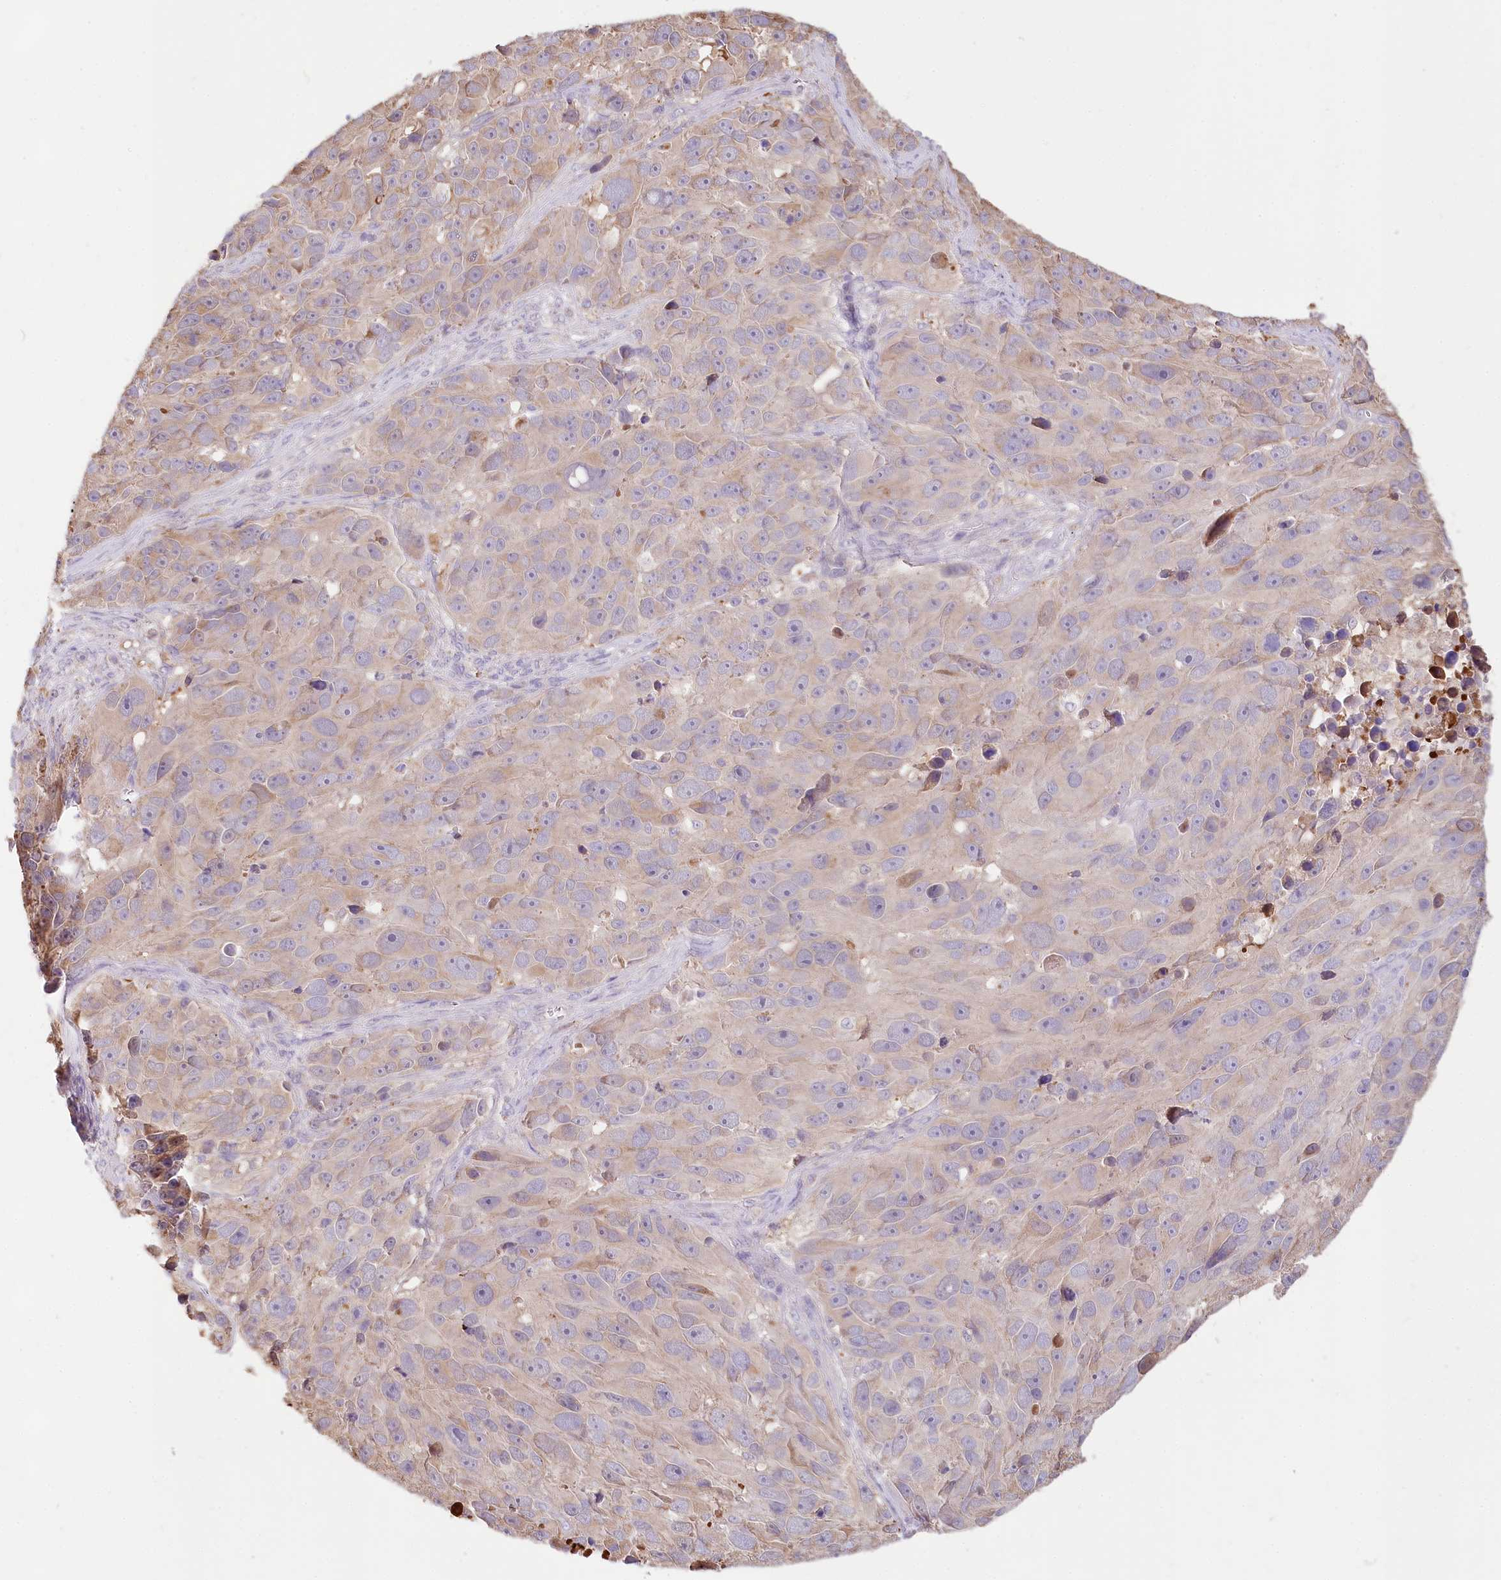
{"staining": {"intensity": "weak", "quantity": "<25%", "location": "cytoplasmic/membranous"}, "tissue": "melanoma", "cell_type": "Tumor cells", "image_type": "cancer", "snomed": [{"axis": "morphology", "description": "Malignant melanoma, NOS"}, {"axis": "topography", "description": "Skin"}], "caption": "Tumor cells are negative for protein expression in human malignant melanoma.", "gene": "TASOR2", "patient": {"sex": "male", "age": 84}}